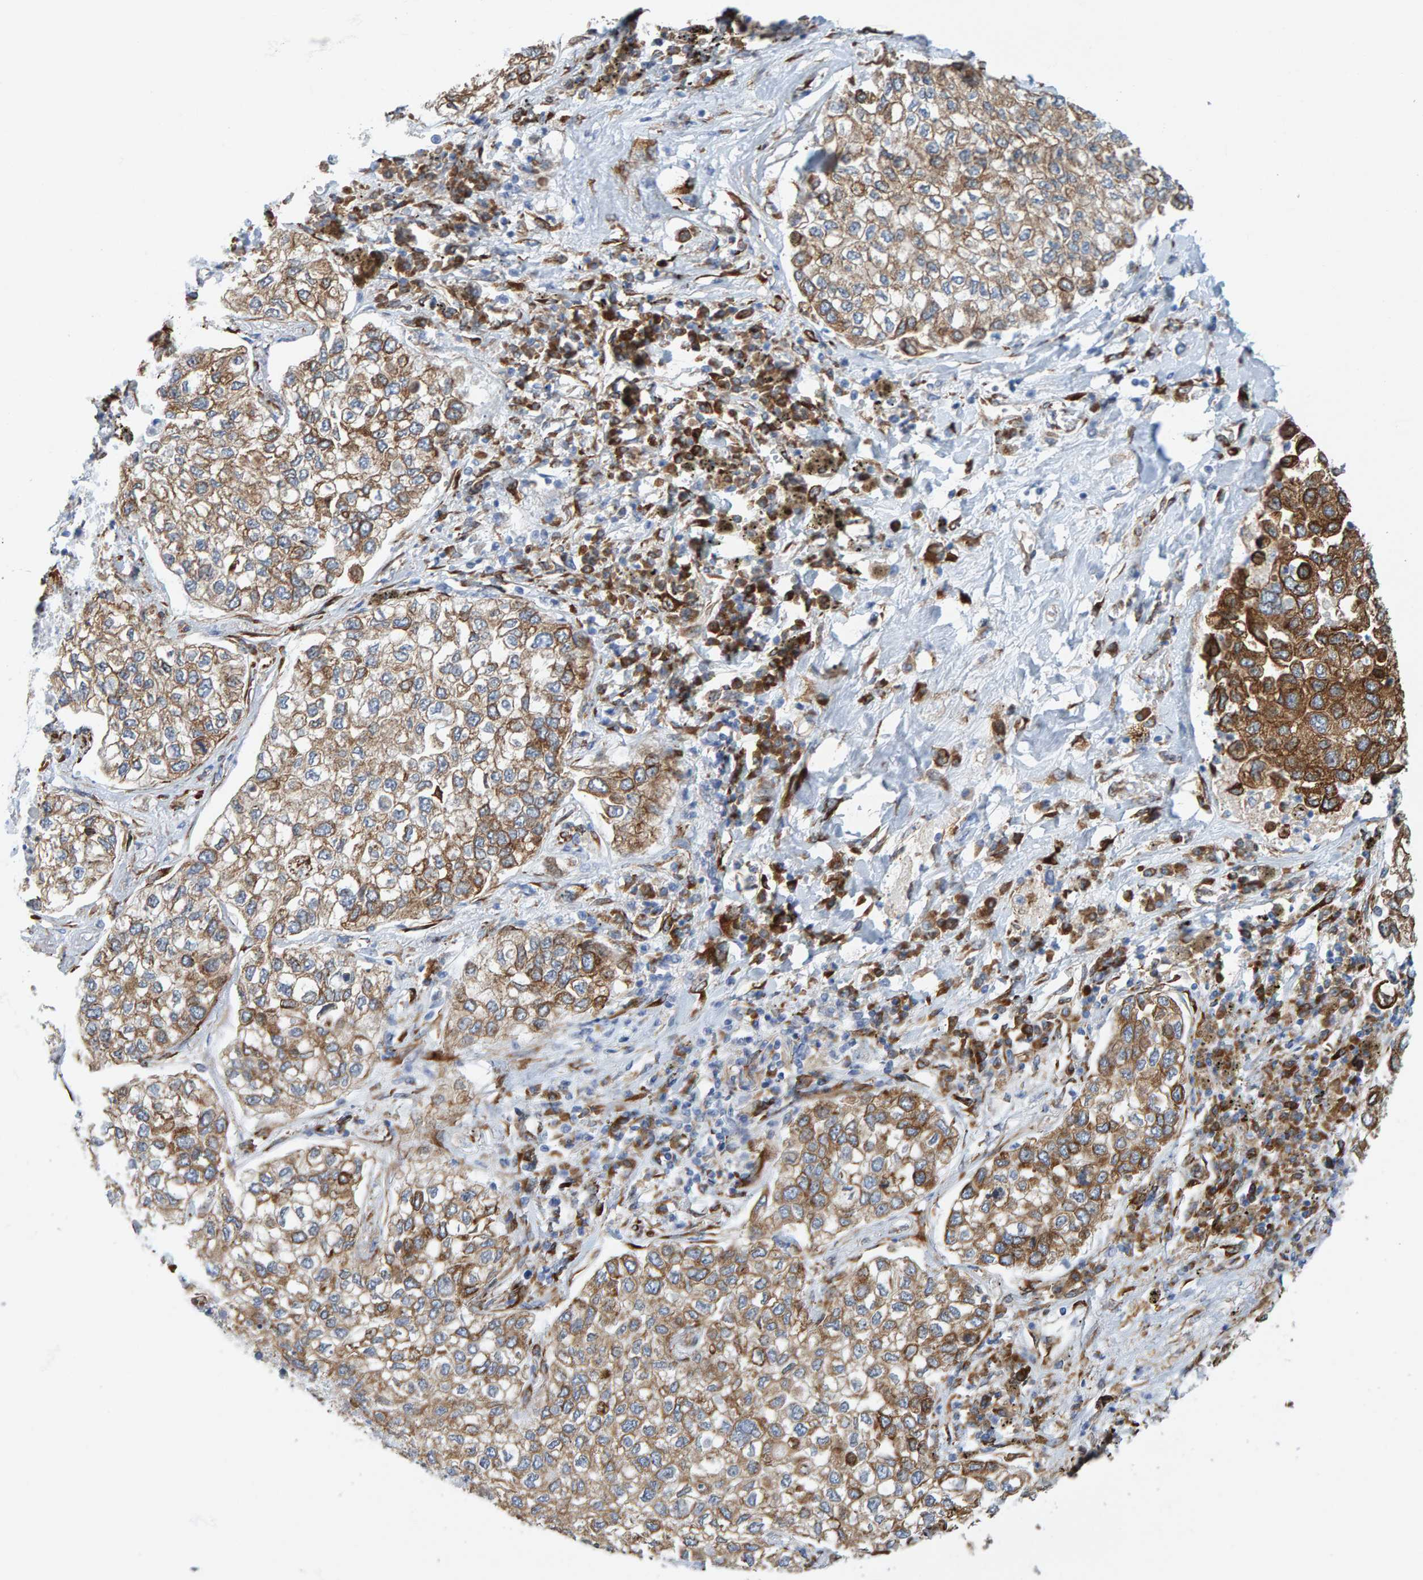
{"staining": {"intensity": "strong", "quantity": ">75%", "location": "cytoplasmic/membranous"}, "tissue": "lung cancer", "cell_type": "Tumor cells", "image_type": "cancer", "snomed": [{"axis": "morphology", "description": "Inflammation, NOS"}, {"axis": "morphology", "description": "Adenocarcinoma, NOS"}, {"axis": "topography", "description": "Lung"}], "caption": "The image reveals staining of lung adenocarcinoma, revealing strong cytoplasmic/membranous protein positivity (brown color) within tumor cells.", "gene": "MMP16", "patient": {"sex": "male", "age": 63}}